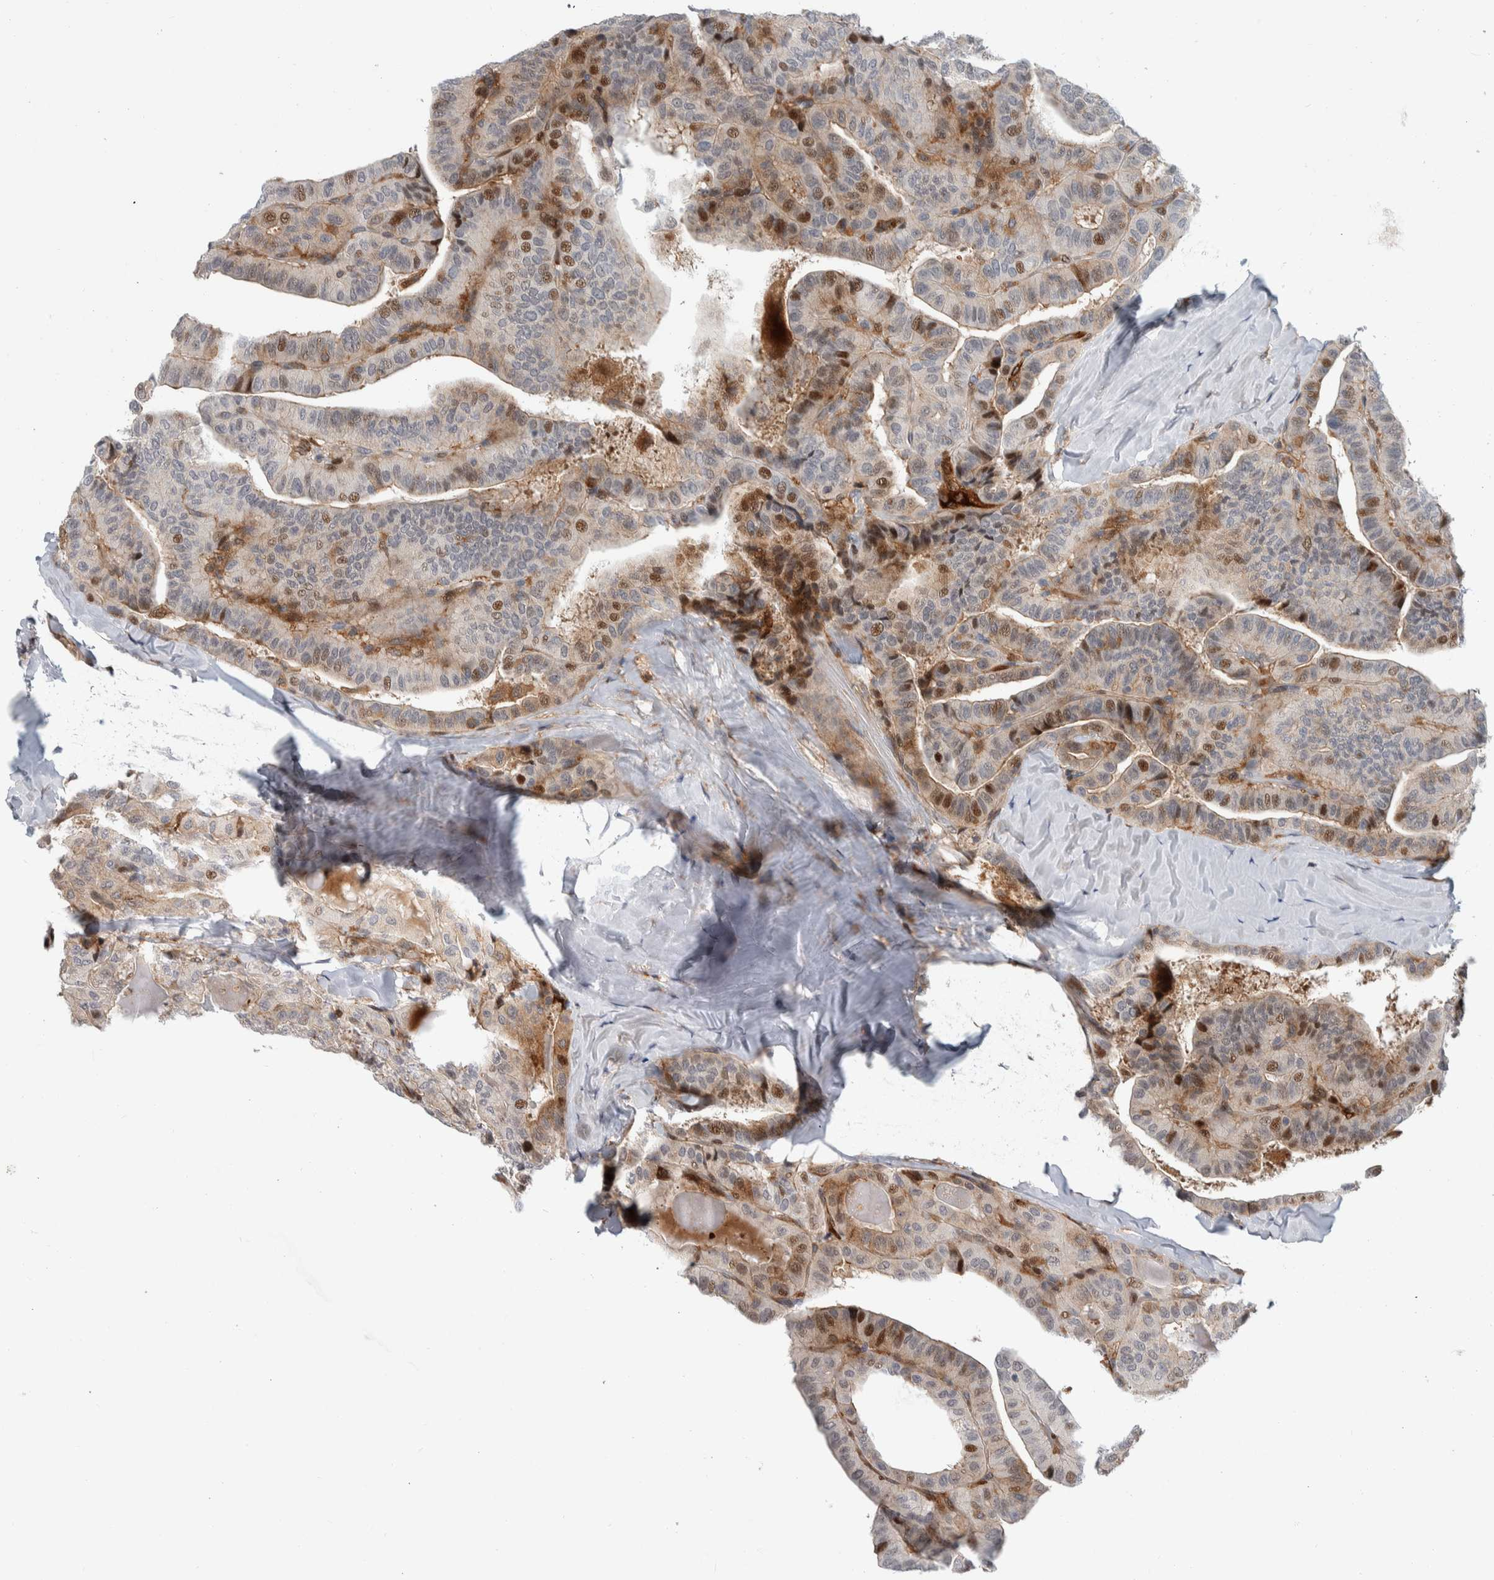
{"staining": {"intensity": "moderate", "quantity": "25%-75%", "location": "cytoplasmic/membranous,nuclear"}, "tissue": "thyroid cancer", "cell_type": "Tumor cells", "image_type": "cancer", "snomed": [{"axis": "morphology", "description": "Papillary adenocarcinoma, NOS"}, {"axis": "topography", "description": "Thyroid gland"}], "caption": "Moderate cytoplasmic/membranous and nuclear positivity for a protein is present in about 25%-75% of tumor cells of thyroid cancer using immunohistochemistry (IHC).", "gene": "MSL1", "patient": {"sex": "male", "age": 77}}